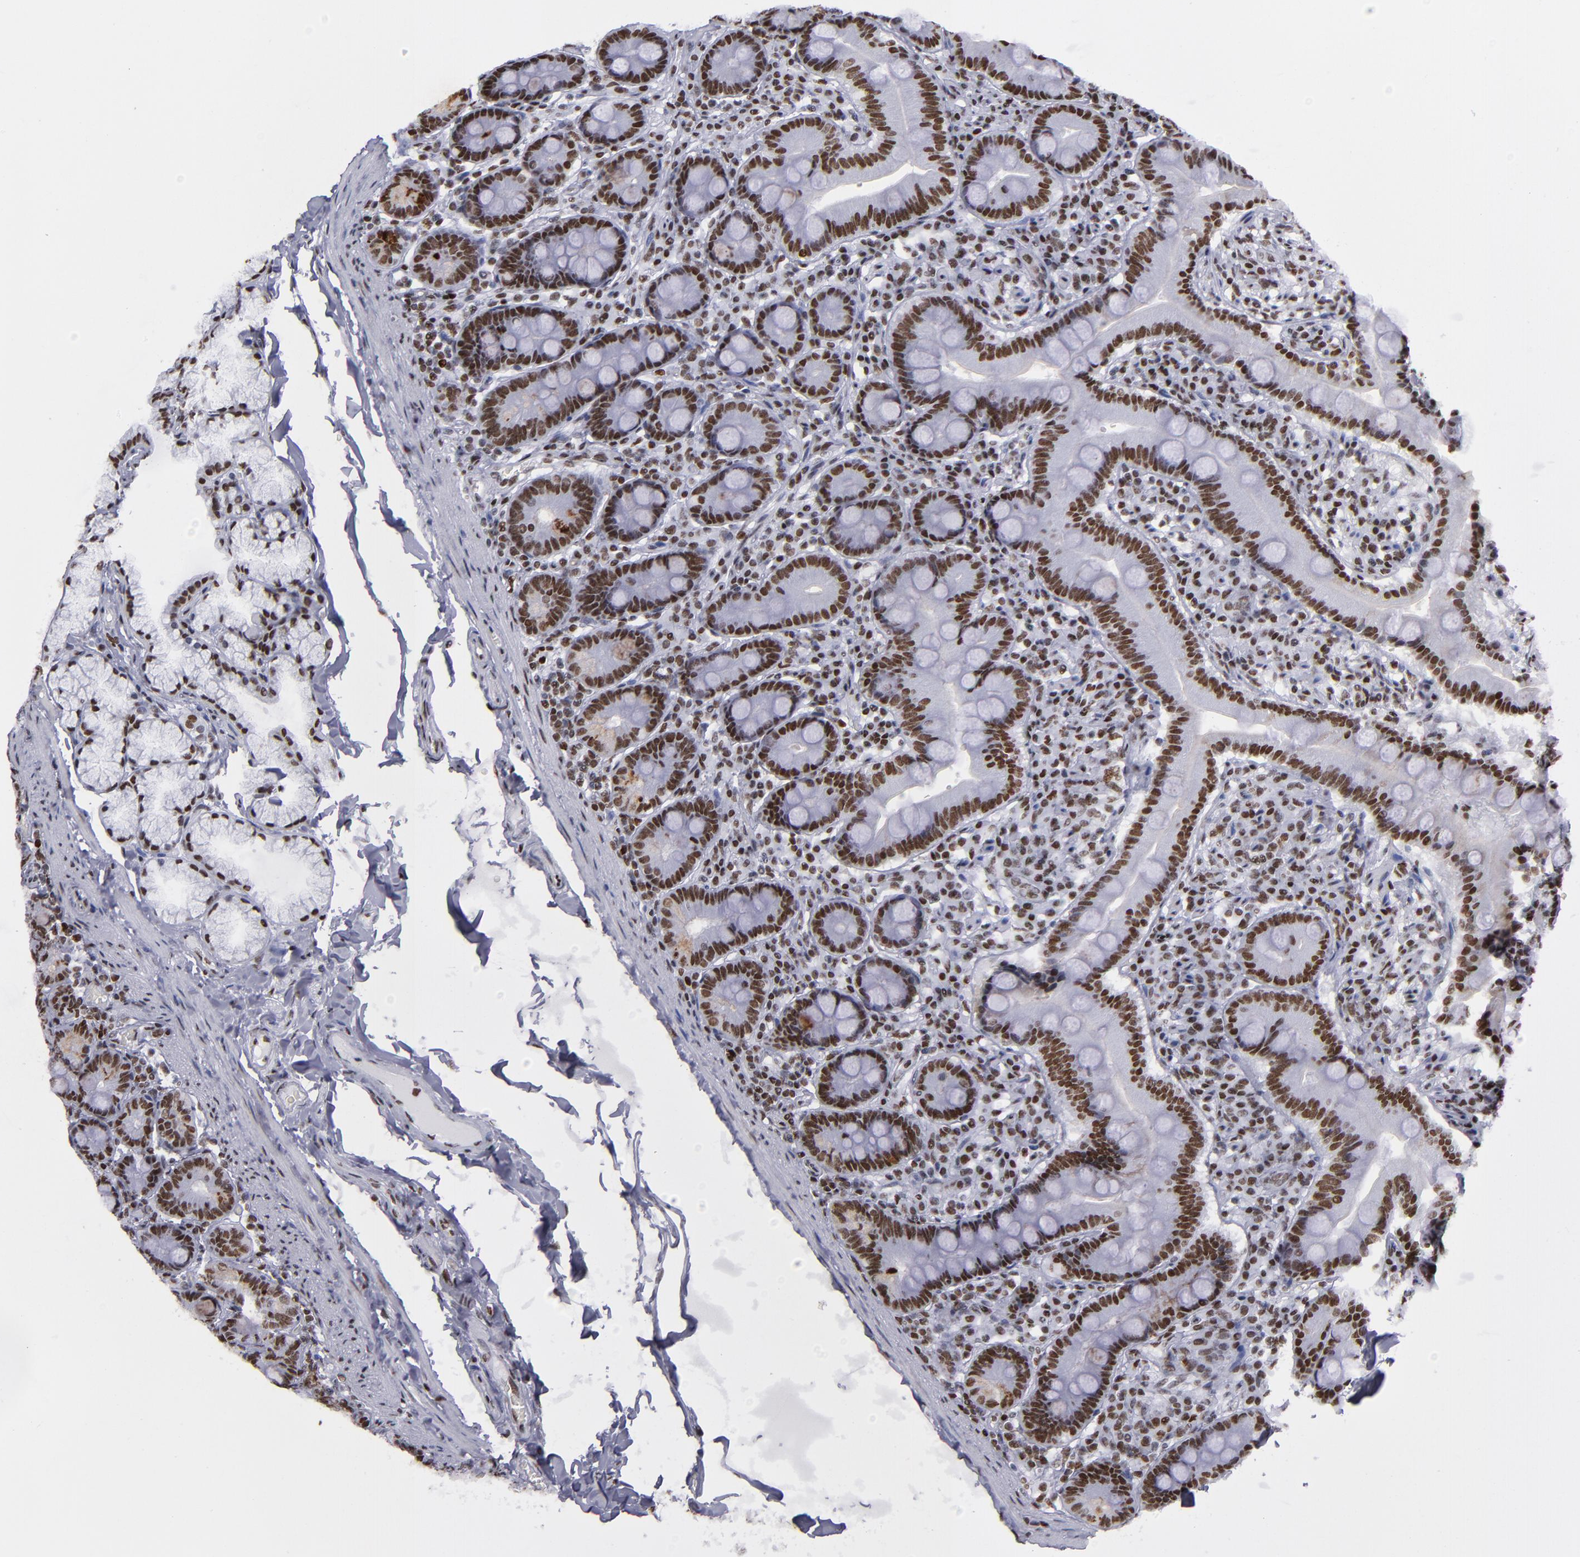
{"staining": {"intensity": "strong", "quantity": ">75%", "location": "nuclear"}, "tissue": "duodenum", "cell_type": "Glandular cells", "image_type": "normal", "snomed": [{"axis": "morphology", "description": "Normal tissue, NOS"}, {"axis": "topography", "description": "Duodenum"}], "caption": "Duodenum stained for a protein shows strong nuclear positivity in glandular cells. Immunohistochemistry stains the protein of interest in brown and the nuclei are stained blue.", "gene": "TERF2", "patient": {"sex": "male", "age": 50}}